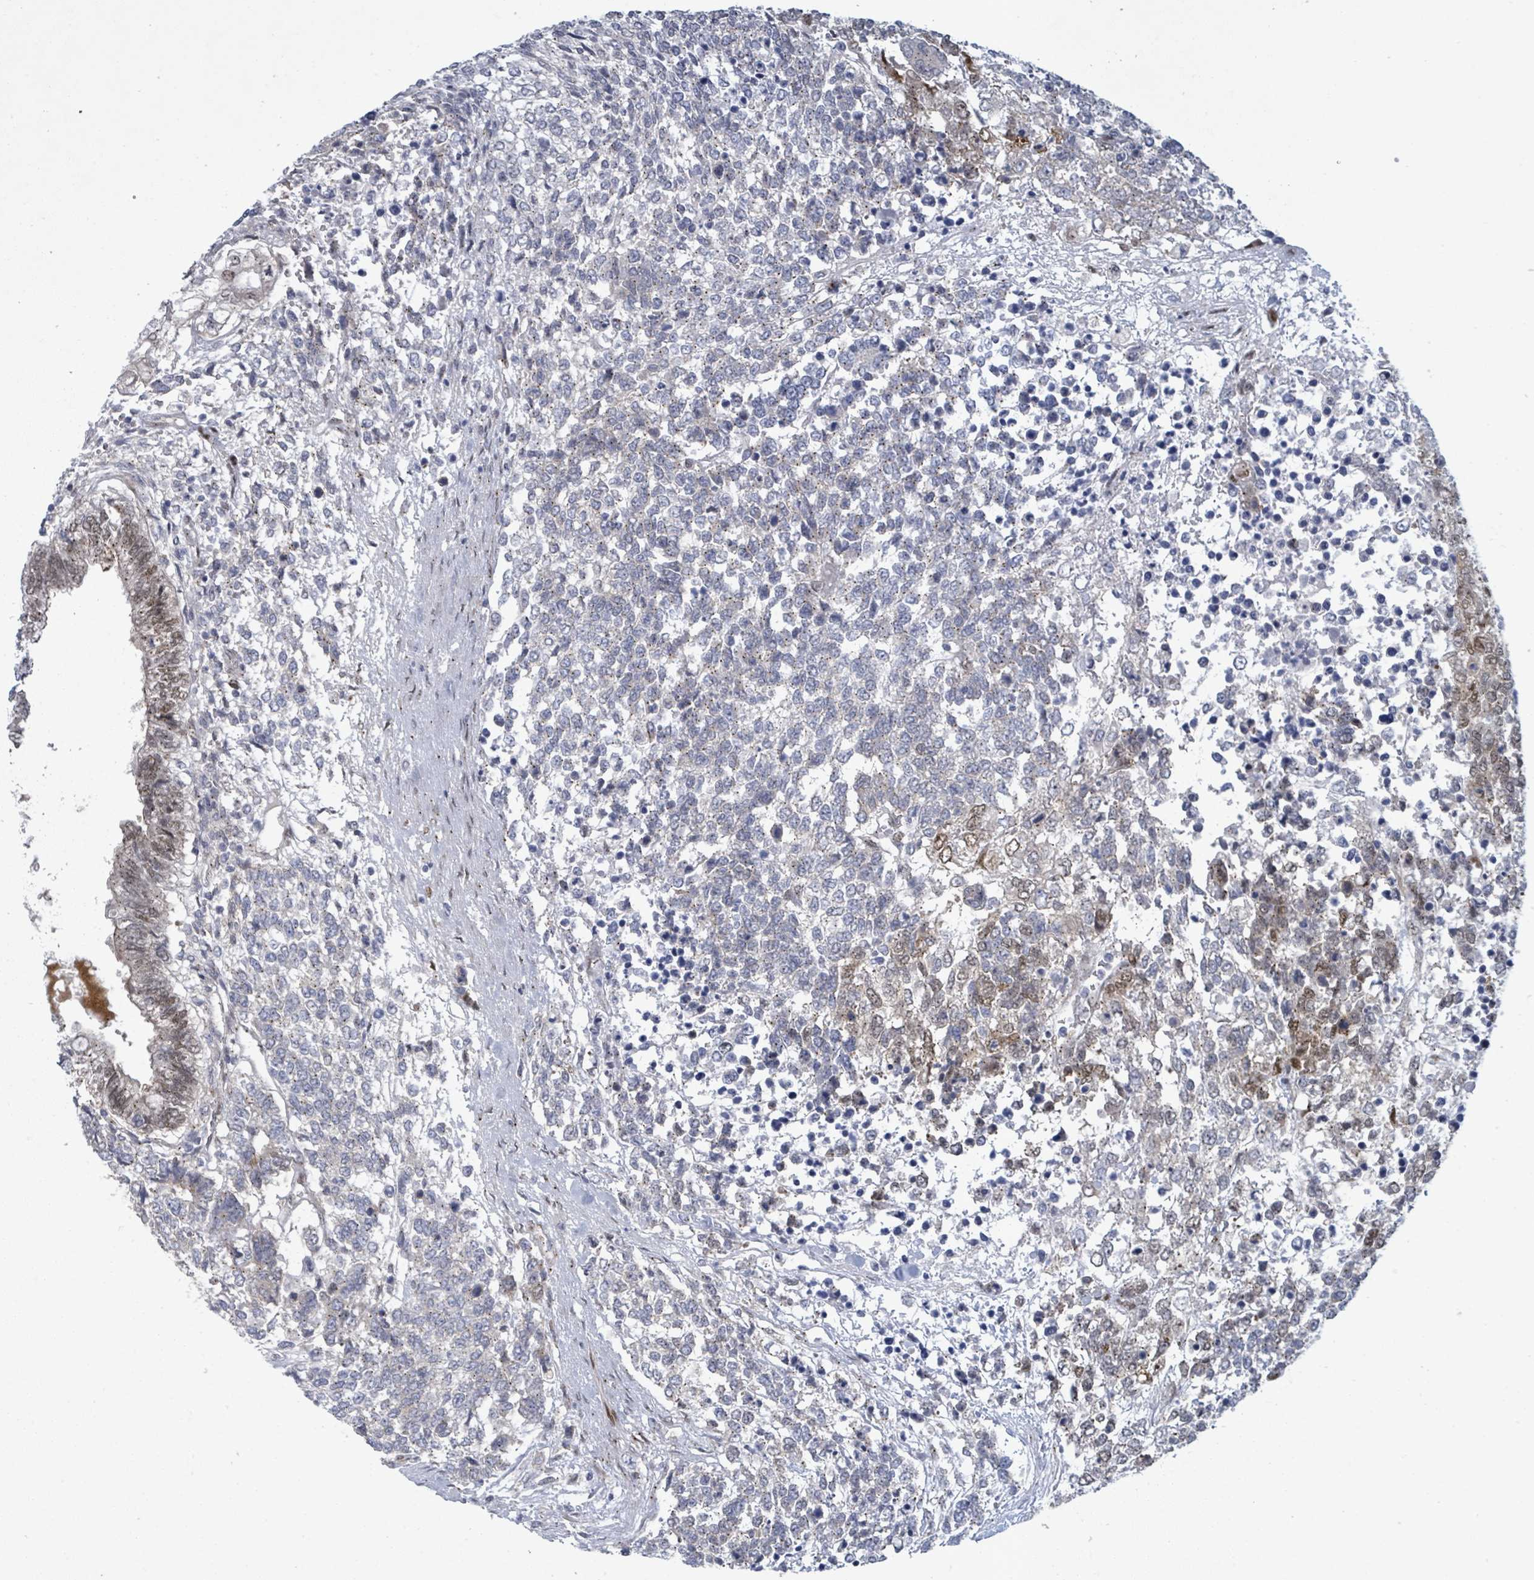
{"staining": {"intensity": "moderate", "quantity": "<25%", "location": "cytoplasmic/membranous,nuclear"}, "tissue": "testis cancer", "cell_type": "Tumor cells", "image_type": "cancer", "snomed": [{"axis": "morphology", "description": "Carcinoma, Embryonal, NOS"}, {"axis": "topography", "description": "Testis"}], "caption": "Testis cancer was stained to show a protein in brown. There is low levels of moderate cytoplasmic/membranous and nuclear staining in approximately <25% of tumor cells.", "gene": "TUSC1", "patient": {"sex": "male", "age": 23}}